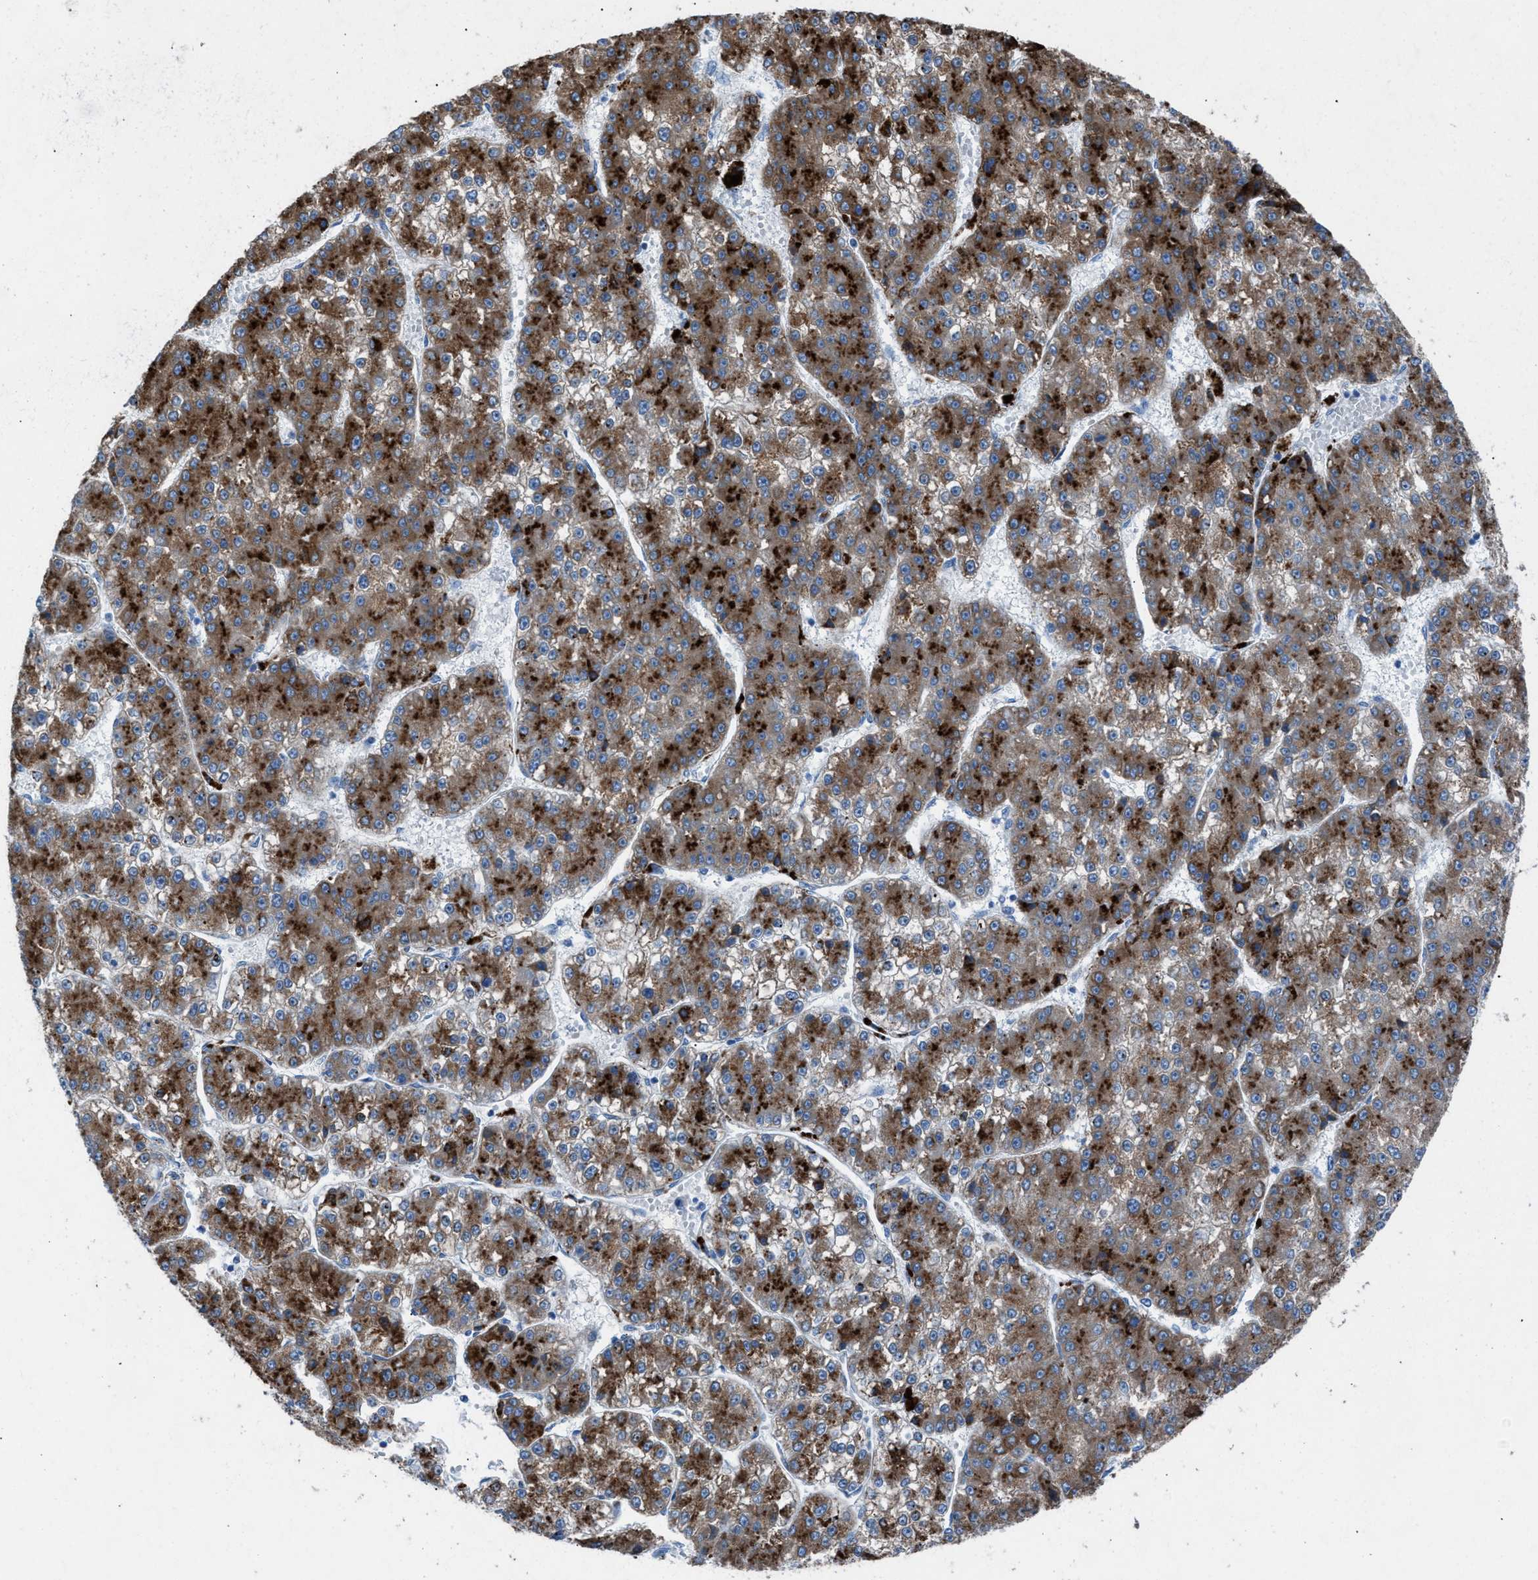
{"staining": {"intensity": "strong", "quantity": ">75%", "location": "cytoplasmic/membranous"}, "tissue": "liver cancer", "cell_type": "Tumor cells", "image_type": "cancer", "snomed": [{"axis": "morphology", "description": "Carcinoma, Hepatocellular, NOS"}, {"axis": "topography", "description": "Liver"}], "caption": "This is an image of immunohistochemistry staining of liver cancer, which shows strong staining in the cytoplasmic/membranous of tumor cells.", "gene": "CD1B", "patient": {"sex": "female", "age": 73}}